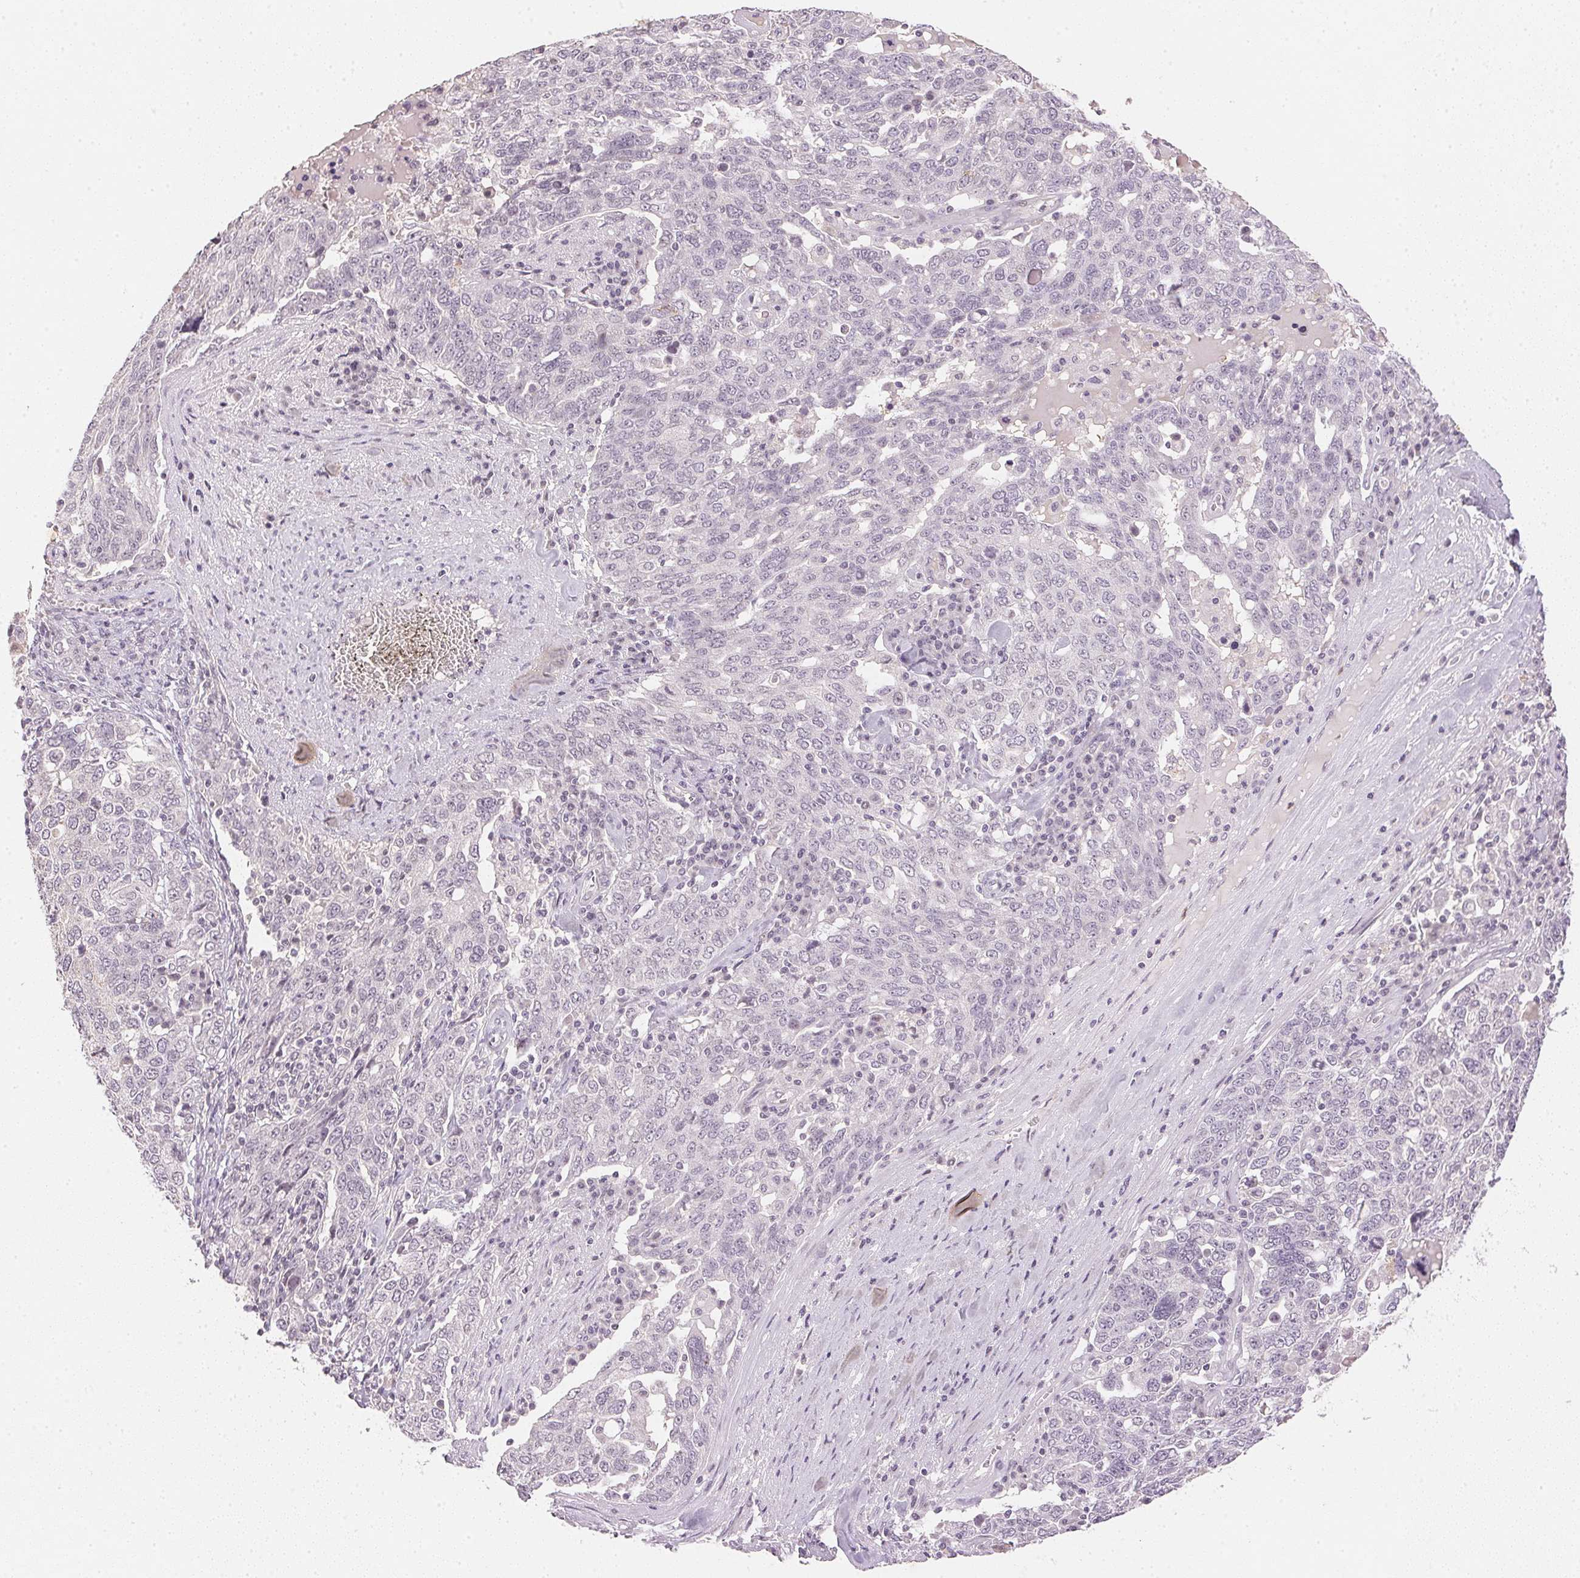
{"staining": {"intensity": "negative", "quantity": "none", "location": "none"}, "tissue": "ovarian cancer", "cell_type": "Tumor cells", "image_type": "cancer", "snomed": [{"axis": "morphology", "description": "Carcinoma, endometroid"}, {"axis": "topography", "description": "Ovary"}], "caption": "Human endometroid carcinoma (ovarian) stained for a protein using IHC exhibits no staining in tumor cells.", "gene": "SMTN", "patient": {"sex": "female", "age": 62}}